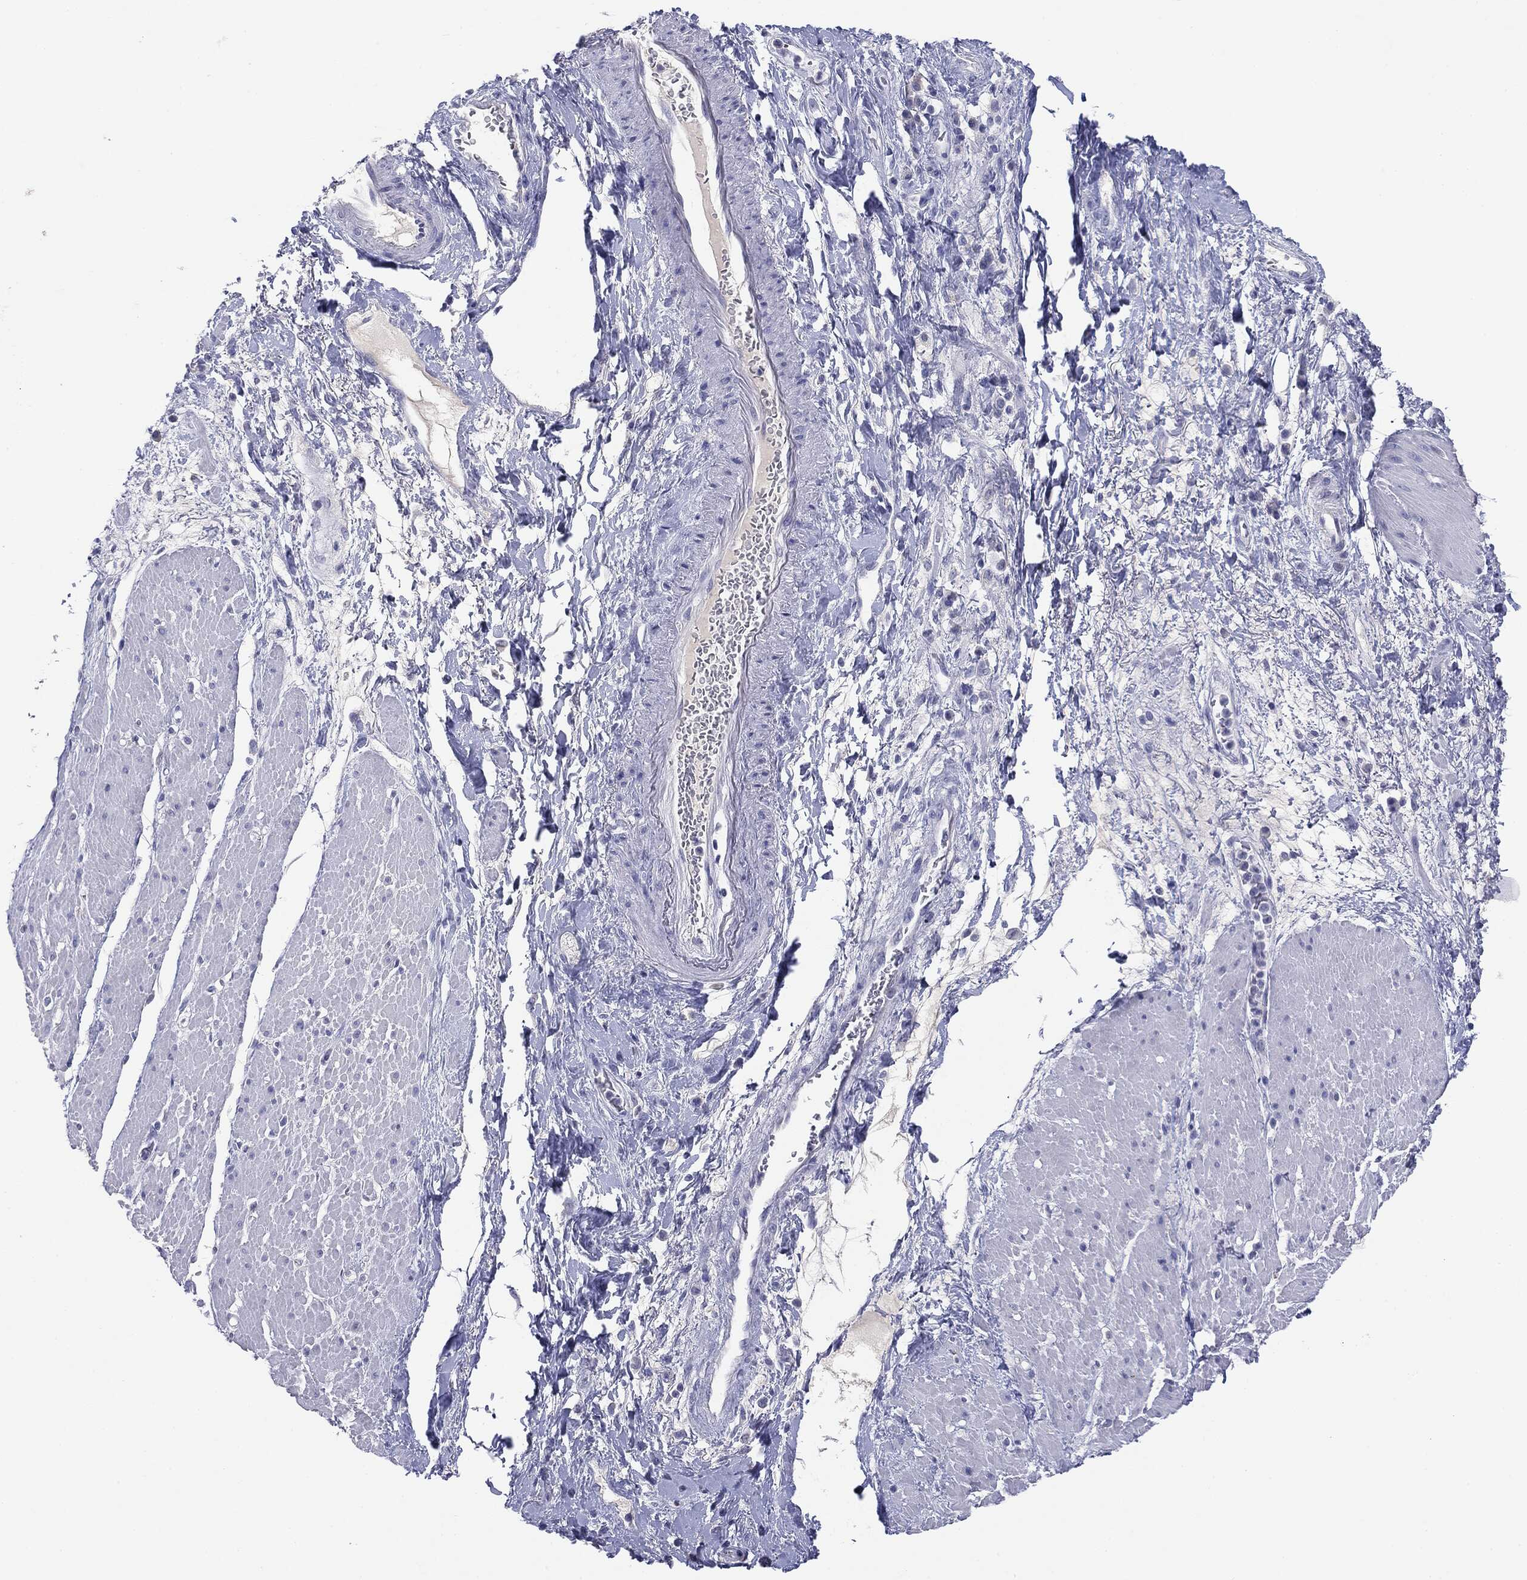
{"staining": {"intensity": "negative", "quantity": "none", "location": "none"}, "tissue": "smooth muscle", "cell_type": "Smooth muscle cells", "image_type": "normal", "snomed": [{"axis": "morphology", "description": "Normal tissue, NOS"}, {"axis": "topography", "description": "Soft tissue"}, {"axis": "topography", "description": "Smooth muscle"}], "caption": "Smooth muscle cells are negative for protein expression in unremarkable human smooth muscle. (DAB IHC visualized using brightfield microscopy, high magnification).", "gene": "SERPINB4", "patient": {"sex": "male", "age": 72}}